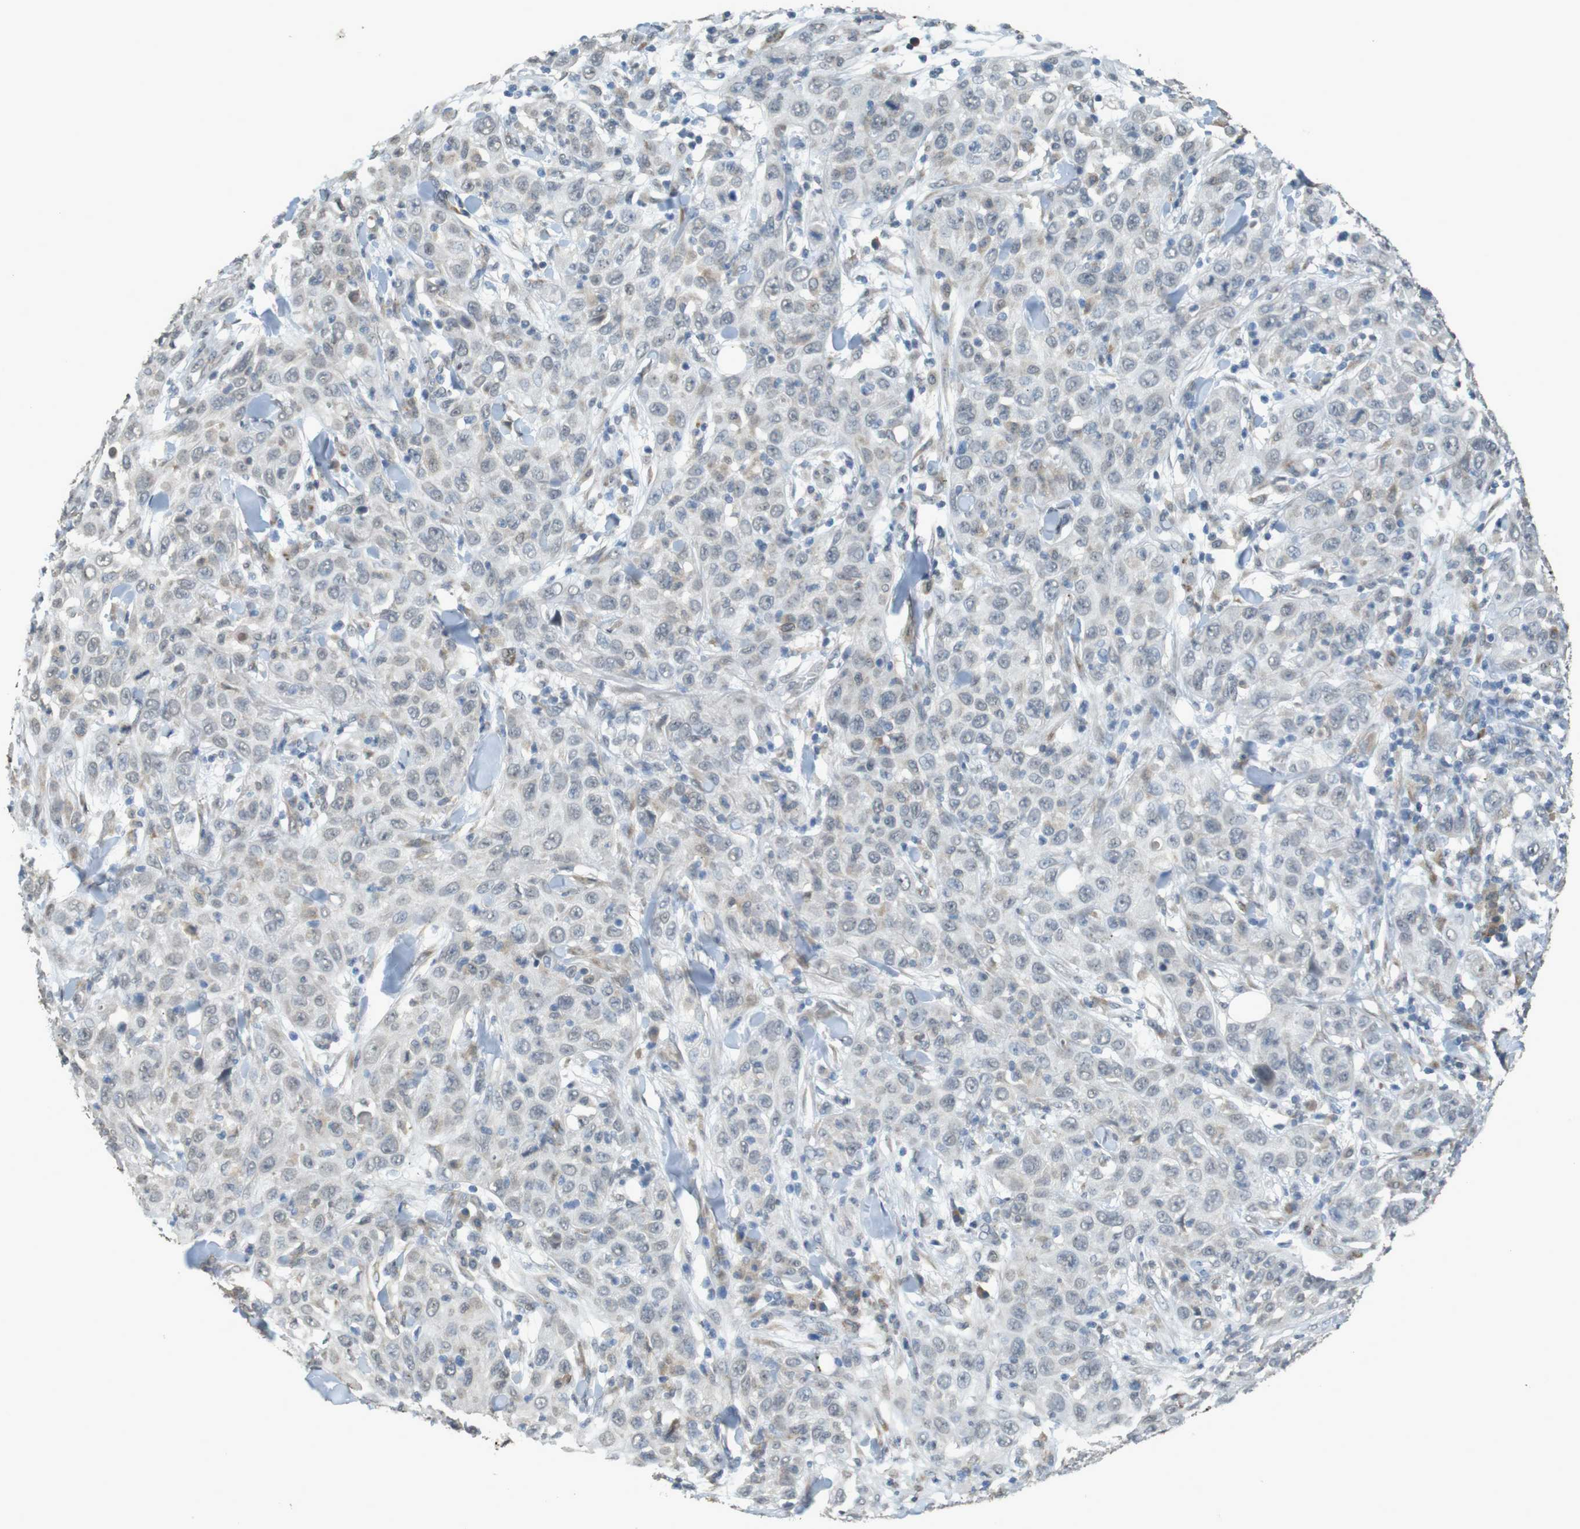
{"staining": {"intensity": "negative", "quantity": "none", "location": "none"}, "tissue": "skin cancer", "cell_type": "Tumor cells", "image_type": "cancer", "snomed": [{"axis": "morphology", "description": "Squamous cell carcinoma, NOS"}, {"axis": "topography", "description": "Skin"}], "caption": "DAB (3,3'-diaminobenzidine) immunohistochemical staining of skin squamous cell carcinoma exhibits no significant expression in tumor cells.", "gene": "FZD10", "patient": {"sex": "female", "age": 88}}